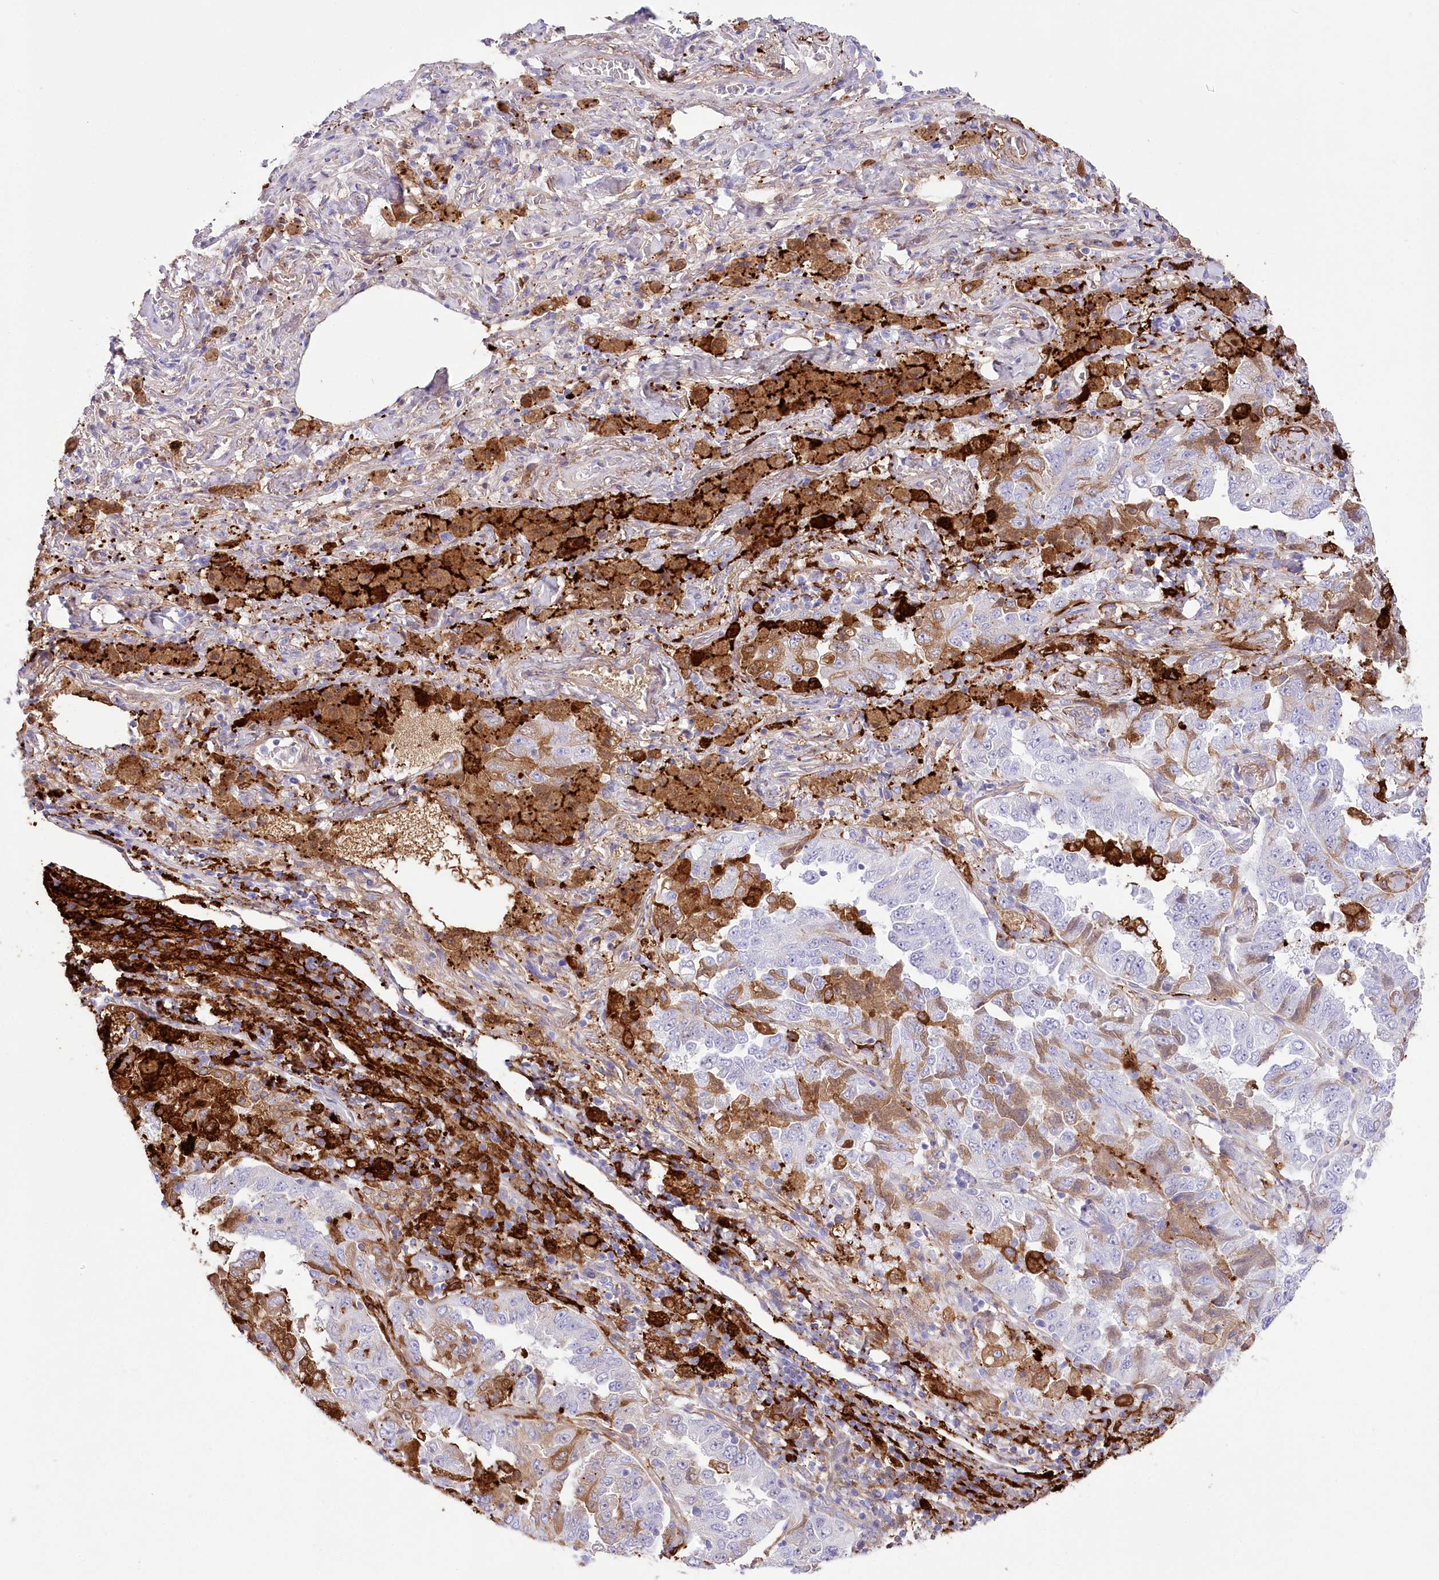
{"staining": {"intensity": "strong", "quantity": "<25%", "location": "cytoplasmic/membranous"}, "tissue": "lung cancer", "cell_type": "Tumor cells", "image_type": "cancer", "snomed": [{"axis": "morphology", "description": "Adenocarcinoma, NOS"}, {"axis": "topography", "description": "Lung"}], "caption": "Immunohistochemistry (IHC) staining of lung cancer (adenocarcinoma), which demonstrates medium levels of strong cytoplasmic/membranous staining in approximately <25% of tumor cells indicating strong cytoplasmic/membranous protein staining. The staining was performed using DAB (3,3'-diaminobenzidine) (brown) for protein detection and nuclei were counterstained in hematoxylin (blue).", "gene": "DNAJC19", "patient": {"sex": "female", "age": 51}}